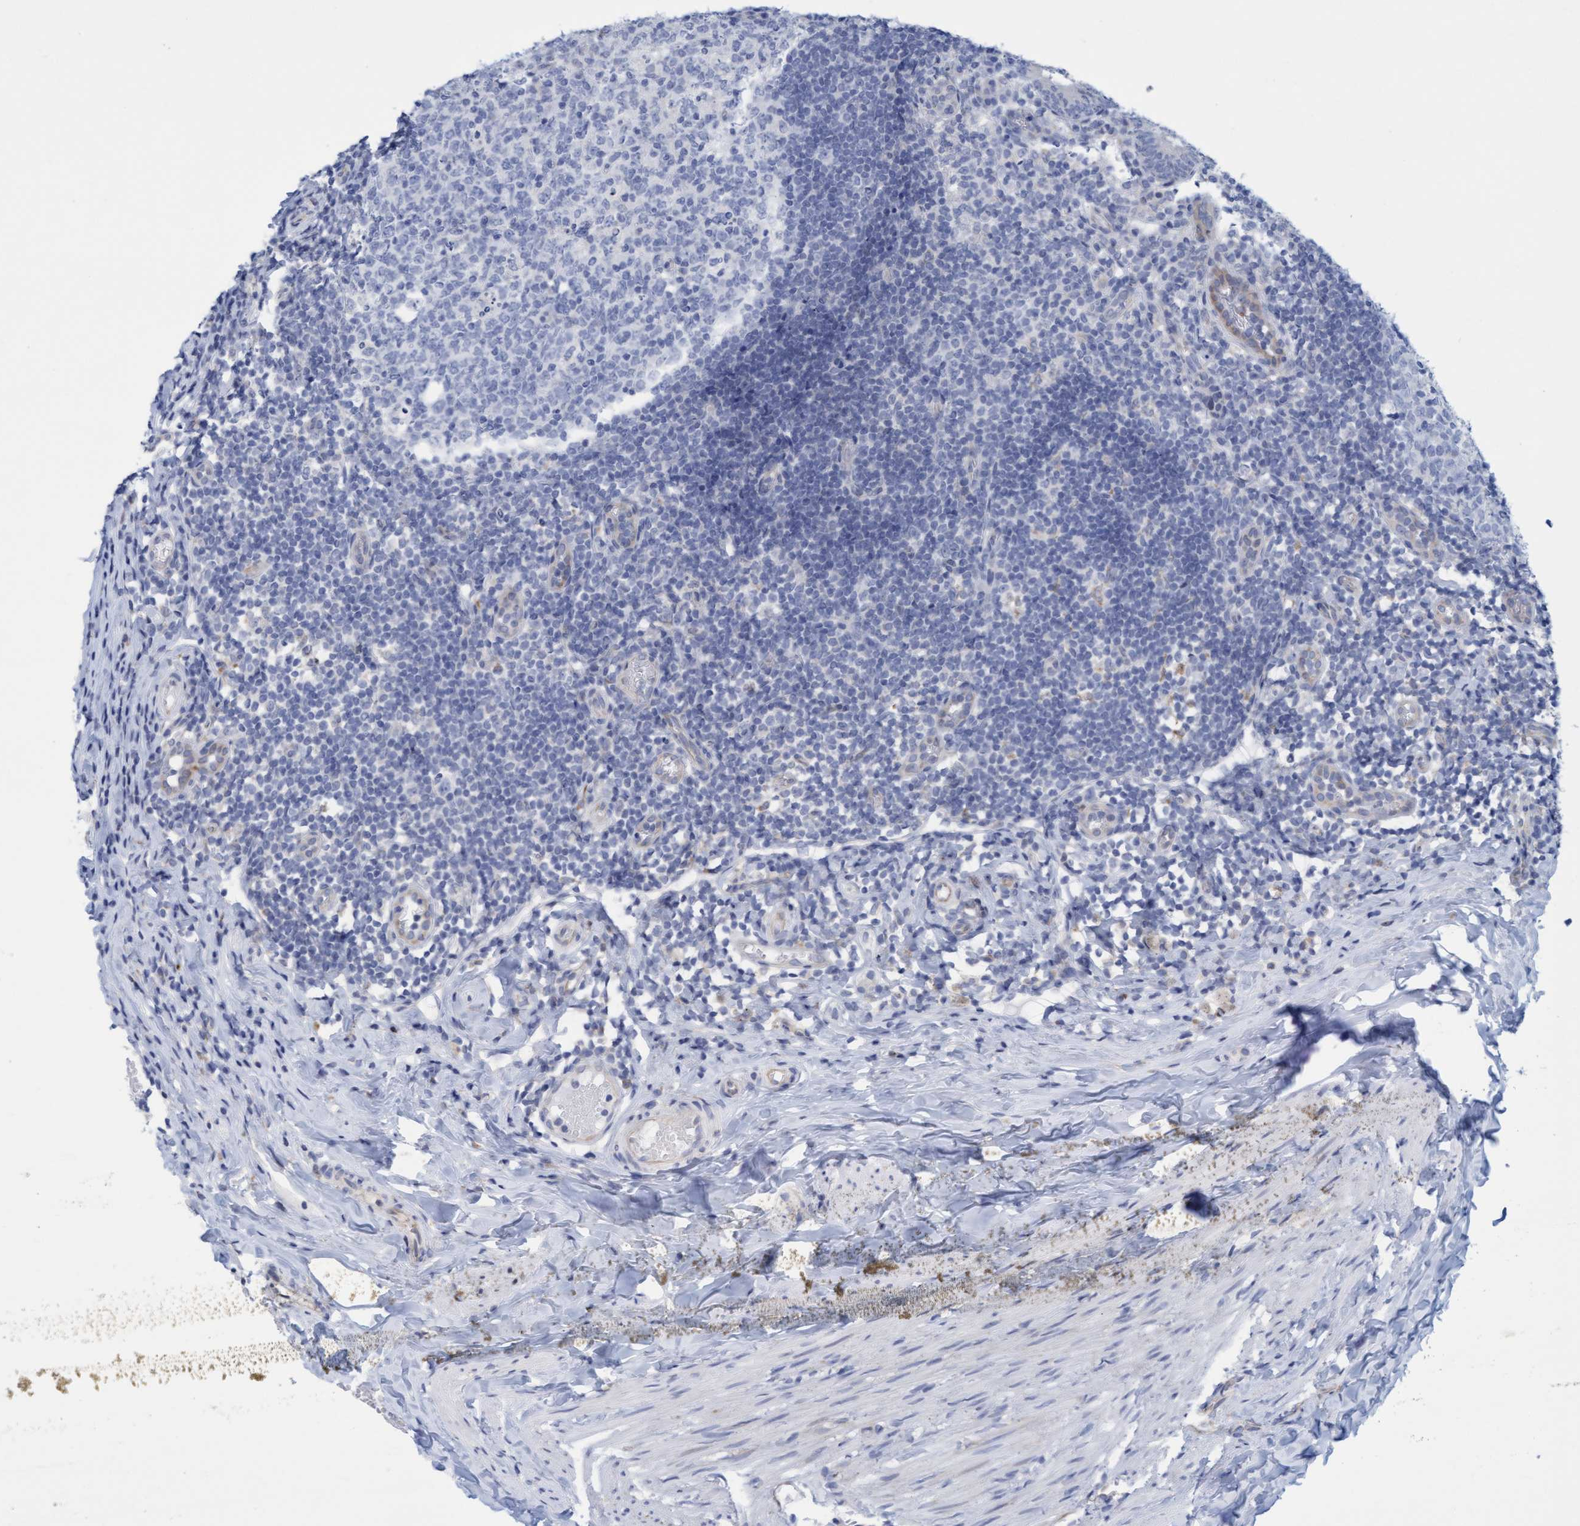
{"staining": {"intensity": "negative", "quantity": "none", "location": "none"}, "tissue": "appendix", "cell_type": "Lymphoid tissue", "image_type": "normal", "snomed": [{"axis": "morphology", "description": "Normal tissue, NOS"}, {"axis": "topography", "description": "Appendix"}], "caption": "This is an IHC micrograph of normal human appendix. There is no expression in lymphoid tissue.", "gene": "SLC28A3", "patient": {"sex": "male", "age": 8}}